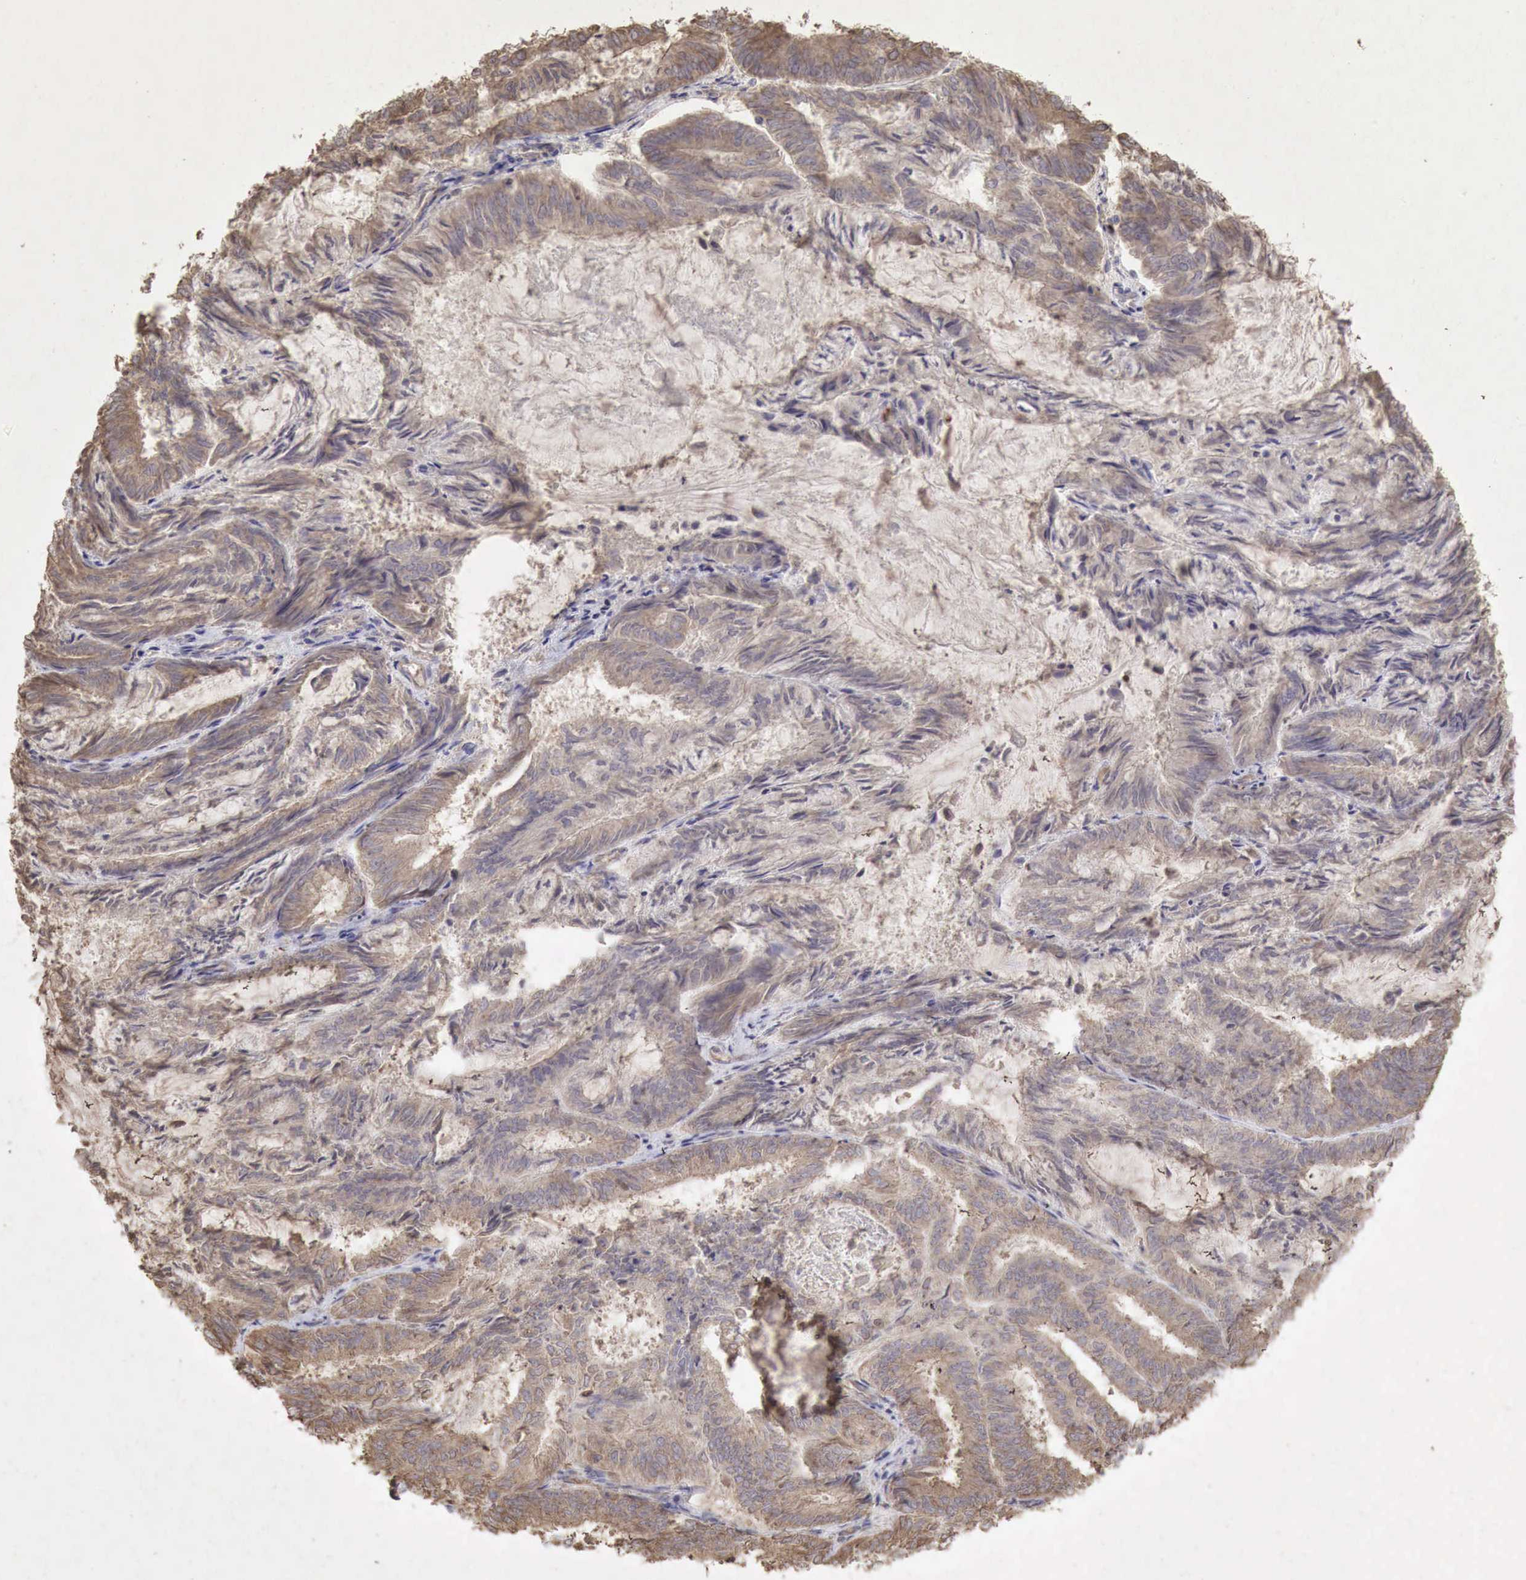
{"staining": {"intensity": "weak", "quantity": ">75%", "location": "cytoplasmic/membranous"}, "tissue": "endometrial cancer", "cell_type": "Tumor cells", "image_type": "cancer", "snomed": [{"axis": "morphology", "description": "Adenocarcinoma, NOS"}, {"axis": "topography", "description": "Endometrium"}], "caption": "Immunohistochemical staining of human adenocarcinoma (endometrial) shows weak cytoplasmic/membranous protein positivity in about >75% of tumor cells. Using DAB (brown) and hematoxylin (blue) stains, captured at high magnification using brightfield microscopy.", "gene": "PABPC5", "patient": {"sex": "female", "age": 59}}